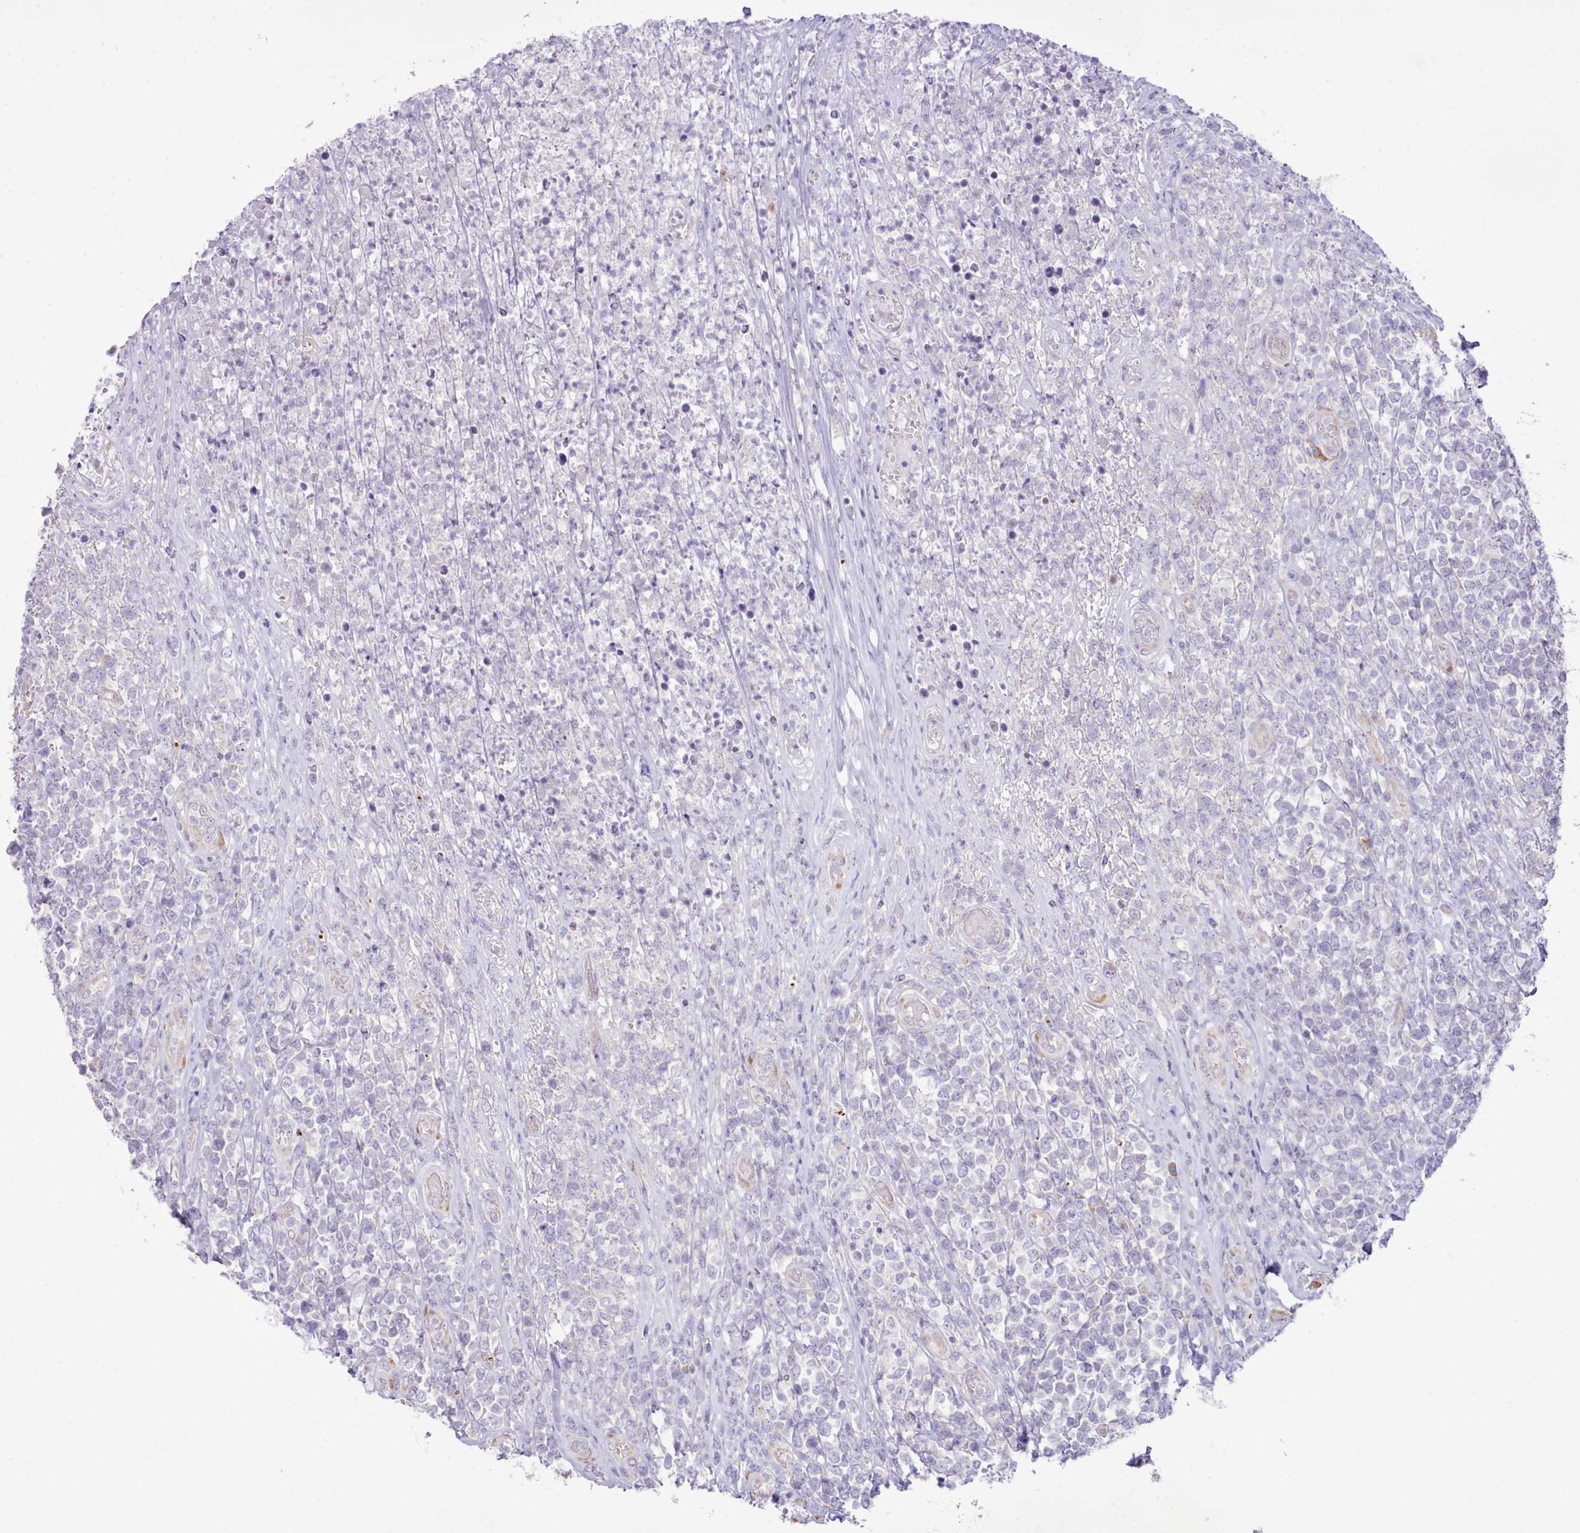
{"staining": {"intensity": "negative", "quantity": "none", "location": "none"}, "tissue": "lymphoma", "cell_type": "Tumor cells", "image_type": "cancer", "snomed": [{"axis": "morphology", "description": "Malignant lymphoma, non-Hodgkin's type, High grade"}, {"axis": "topography", "description": "Soft tissue"}], "caption": "The immunohistochemistry (IHC) photomicrograph has no significant expression in tumor cells of malignant lymphoma, non-Hodgkin's type (high-grade) tissue.", "gene": "CCL1", "patient": {"sex": "female", "age": 56}}